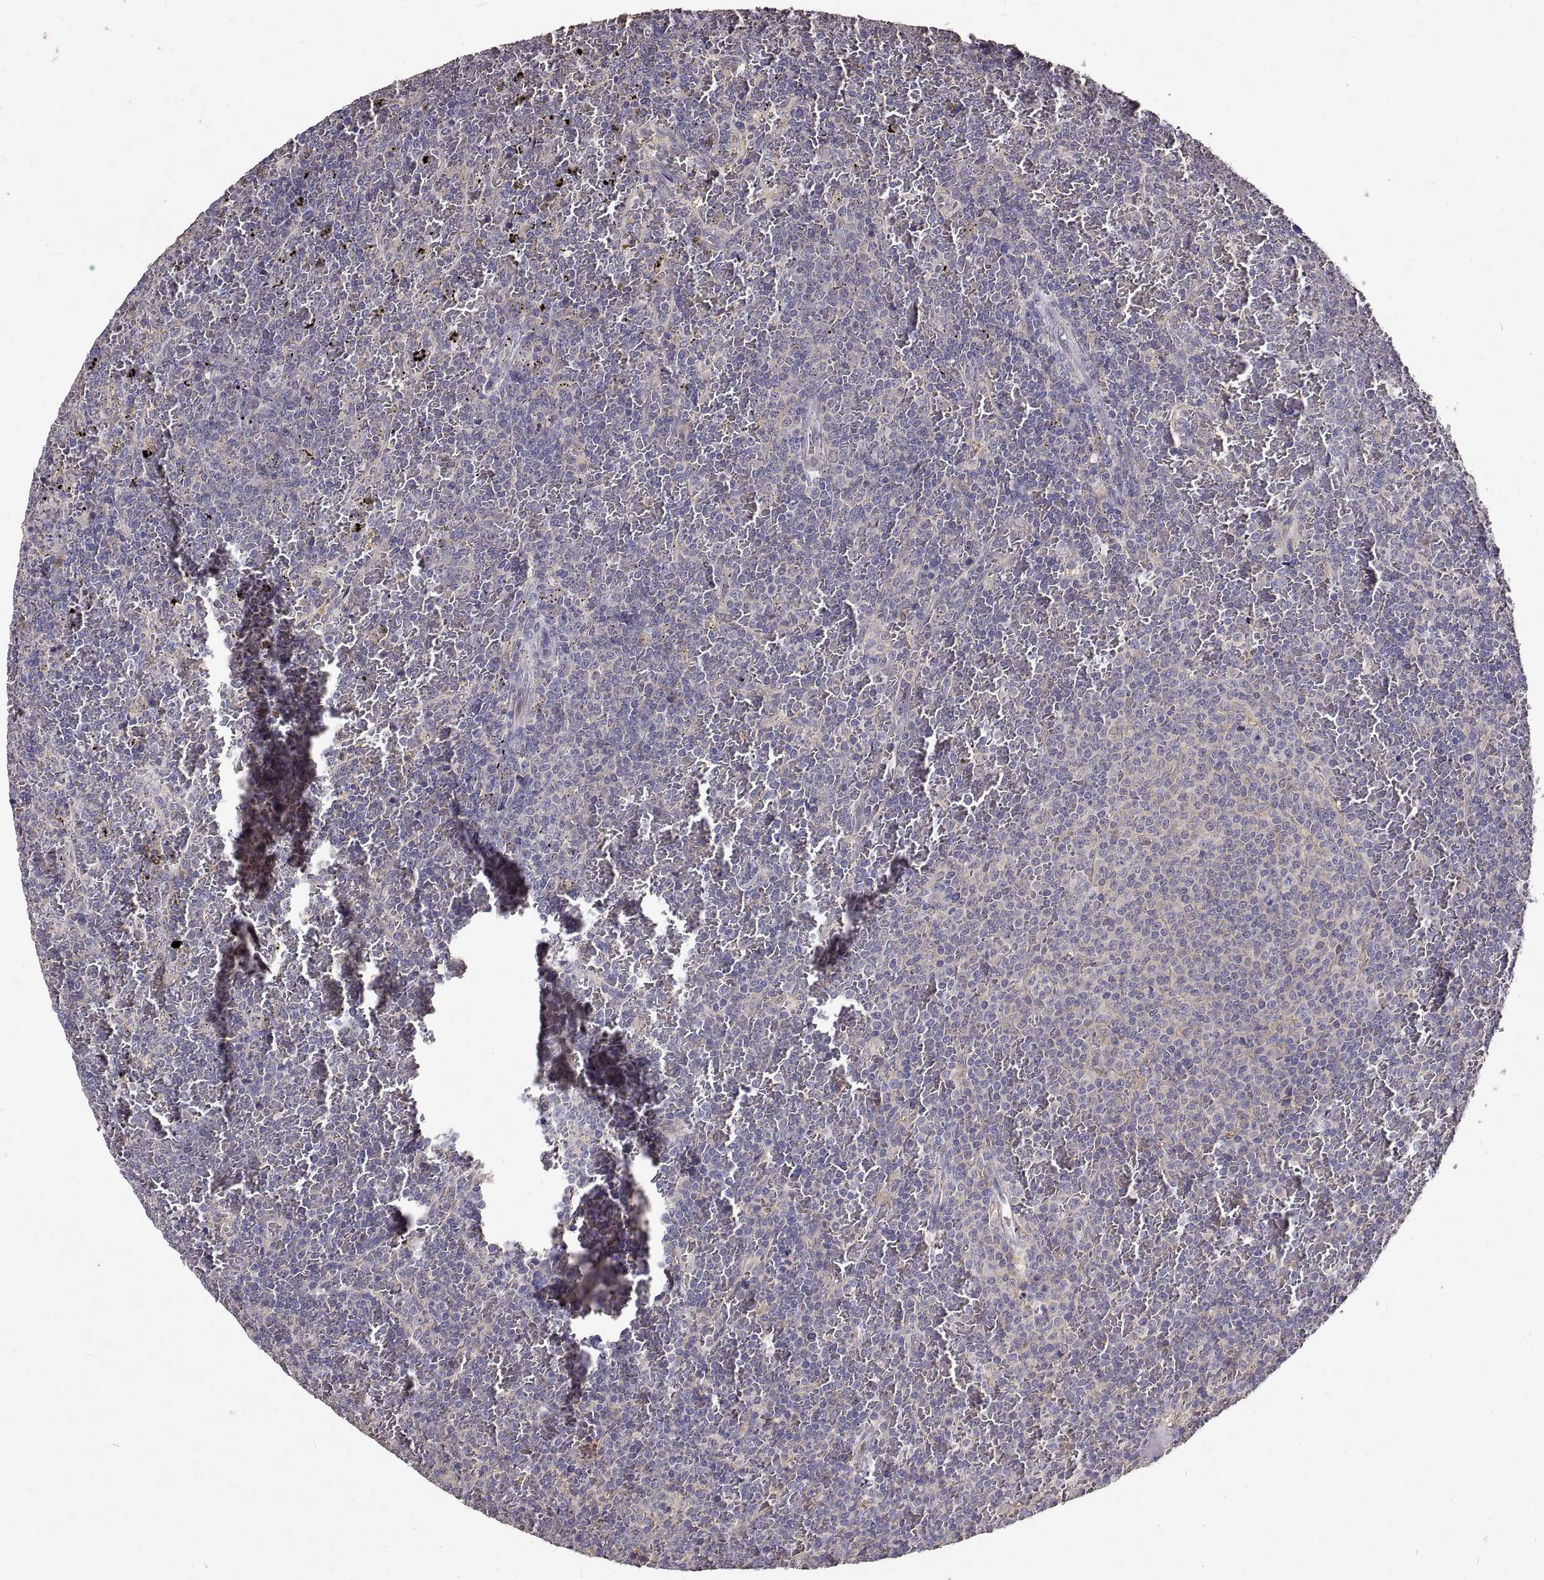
{"staining": {"intensity": "negative", "quantity": "none", "location": "none"}, "tissue": "lymphoma", "cell_type": "Tumor cells", "image_type": "cancer", "snomed": [{"axis": "morphology", "description": "Malignant lymphoma, non-Hodgkin's type, Low grade"}, {"axis": "topography", "description": "Spleen"}], "caption": "Immunohistochemistry photomicrograph of human low-grade malignant lymphoma, non-Hodgkin's type stained for a protein (brown), which displays no expression in tumor cells.", "gene": "PEA15", "patient": {"sex": "female", "age": 77}}